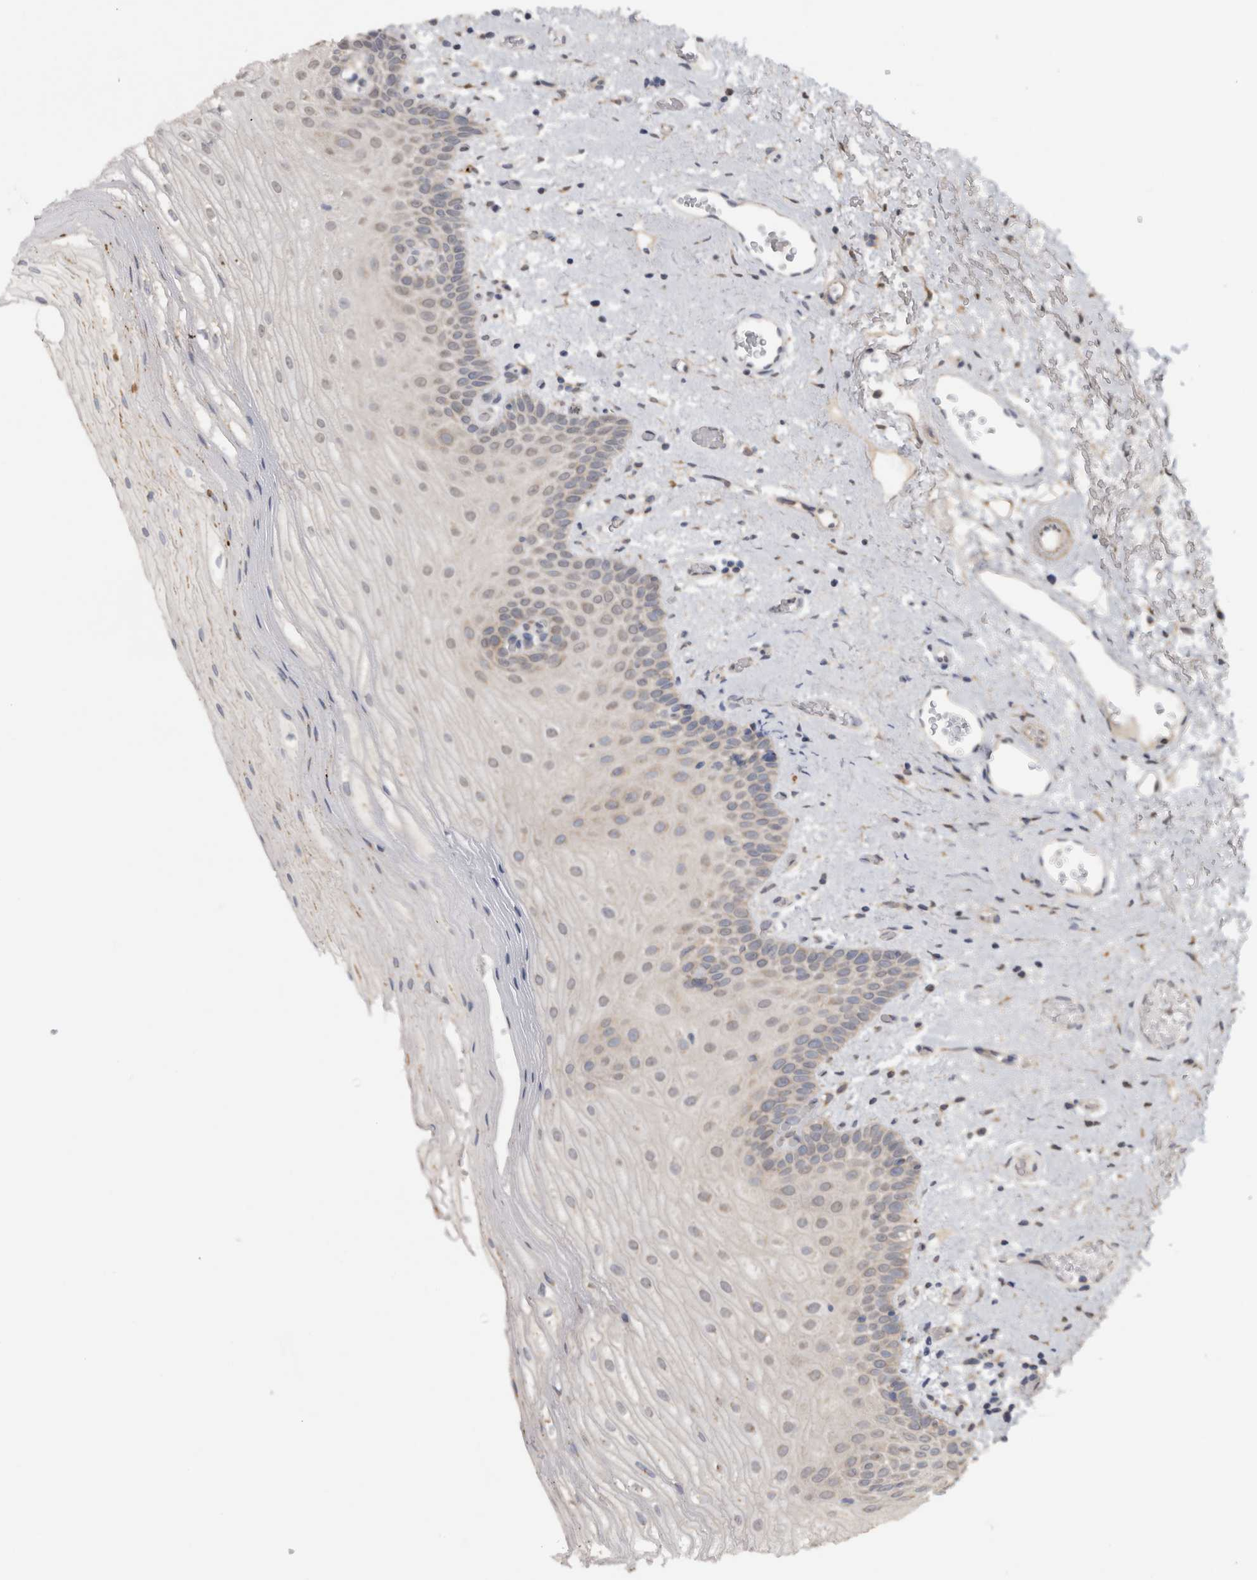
{"staining": {"intensity": "weak", "quantity": "<25%", "location": "cytoplasmic/membranous,nuclear"}, "tissue": "oral mucosa", "cell_type": "Squamous epithelial cells", "image_type": "normal", "snomed": [{"axis": "morphology", "description": "Normal tissue, NOS"}, {"axis": "topography", "description": "Oral tissue"}], "caption": "DAB (3,3'-diaminobenzidine) immunohistochemical staining of benign human oral mucosa demonstrates no significant staining in squamous epithelial cells.", "gene": "RAB18", "patient": {"sex": "male", "age": 52}}